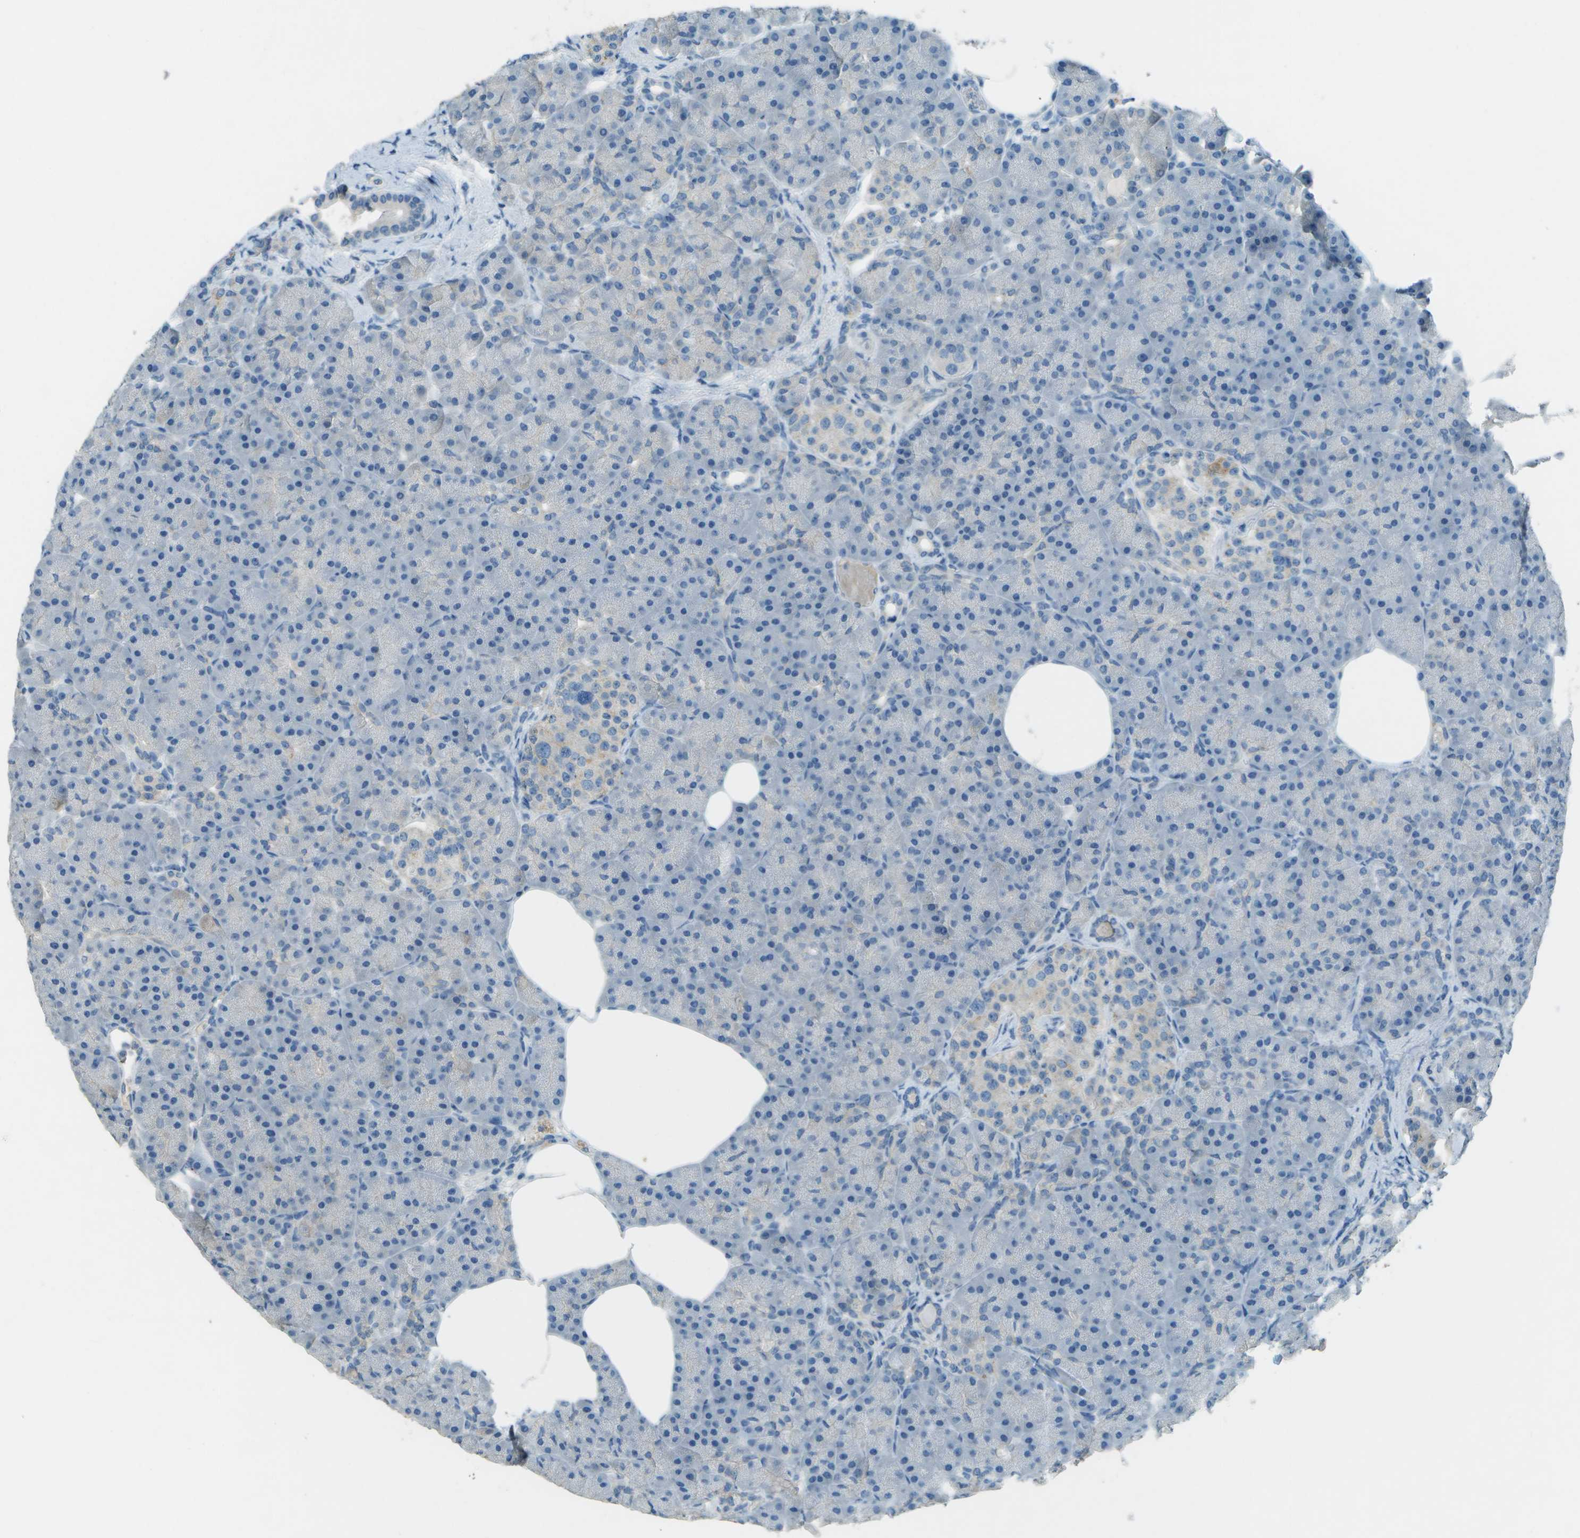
{"staining": {"intensity": "negative", "quantity": "none", "location": "none"}, "tissue": "pancreas", "cell_type": "Exocrine glandular cells", "image_type": "normal", "snomed": [{"axis": "morphology", "description": "Normal tissue, NOS"}, {"axis": "topography", "description": "Pancreas"}], "caption": "Pancreas stained for a protein using immunohistochemistry reveals no positivity exocrine glandular cells.", "gene": "LGI2", "patient": {"sex": "female", "age": 70}}